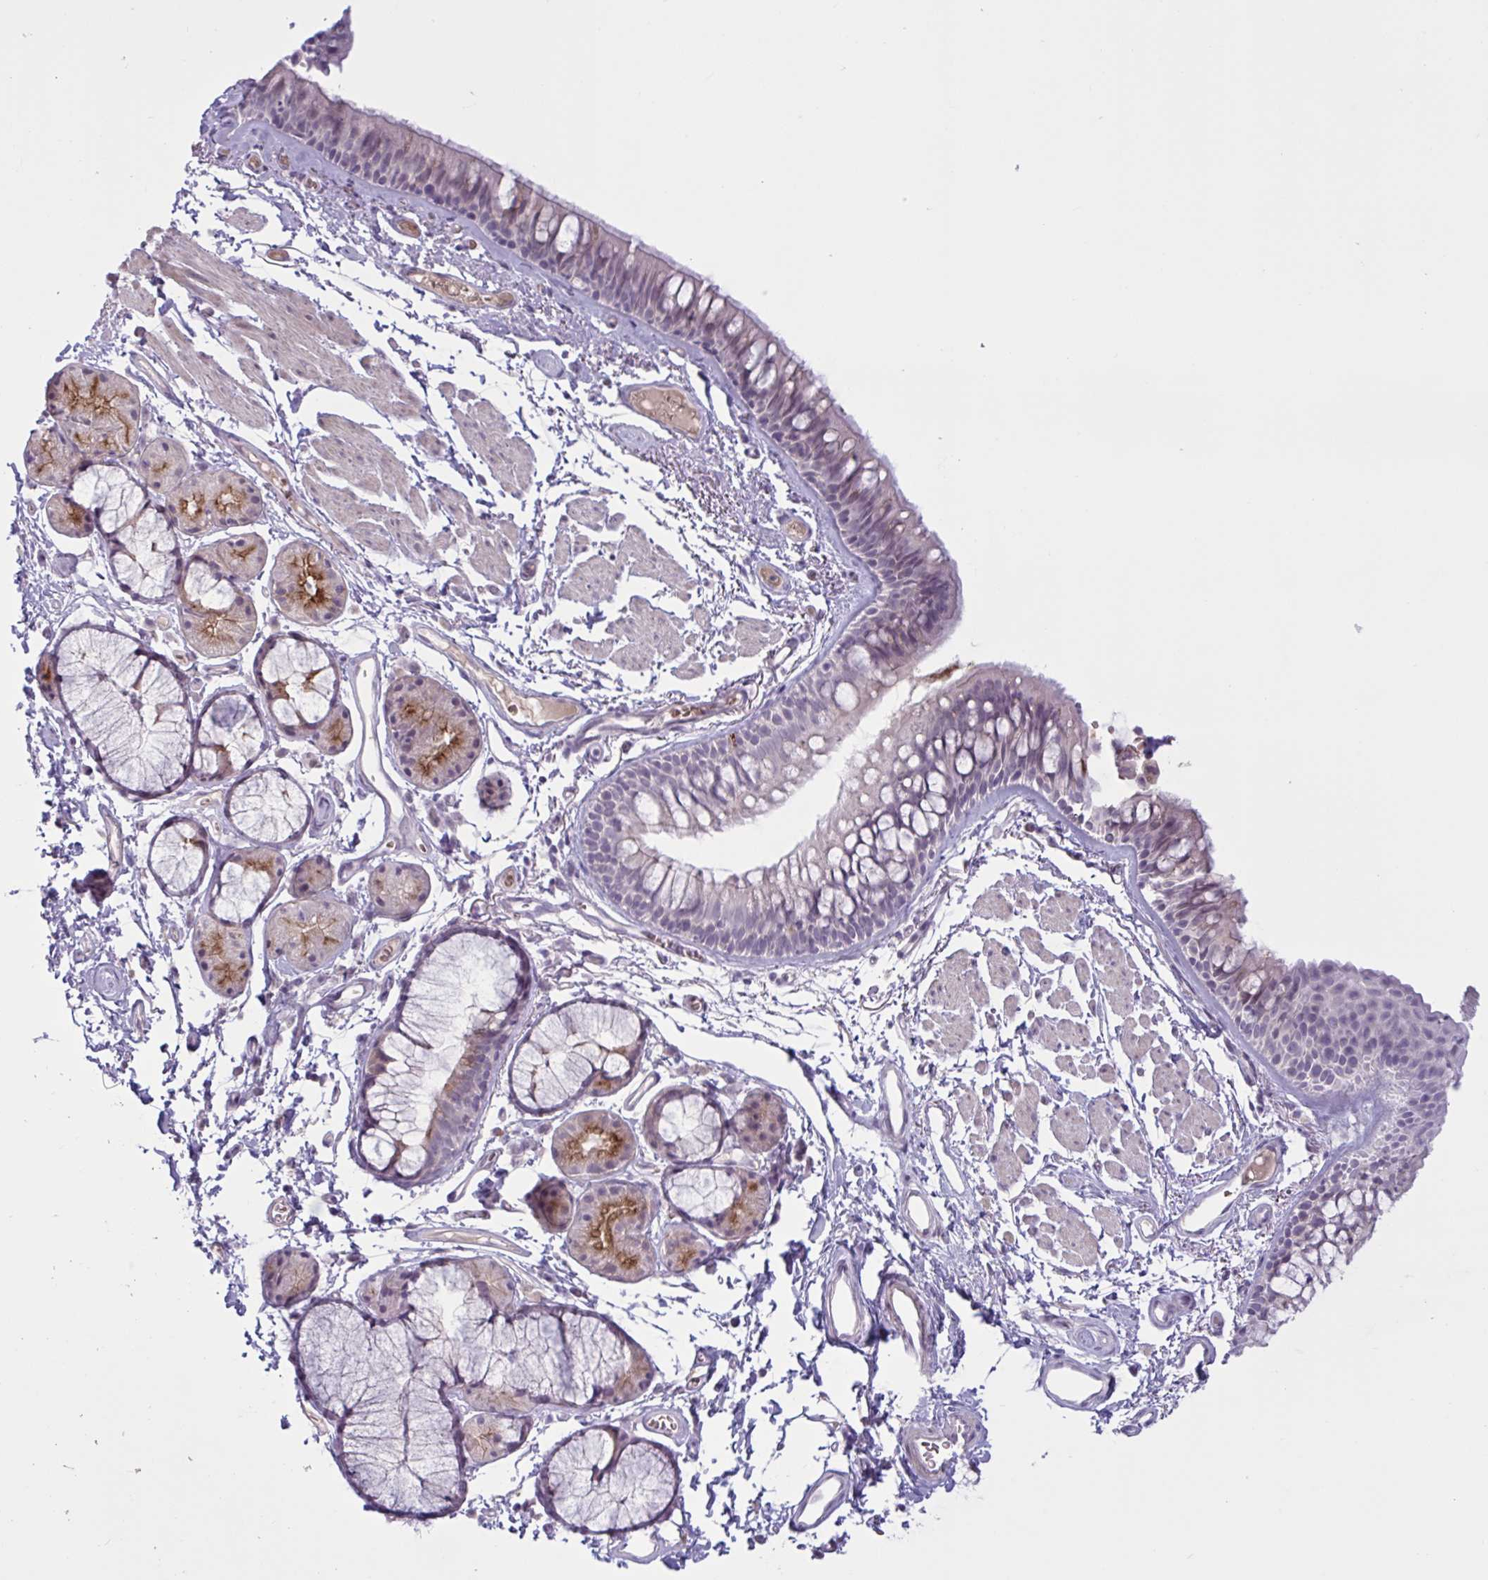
{"staining": {"intensity": "weak", "quantity": "<25%", "location": "cytoplasmic/membranous"}, "tissue": "bronchus", "cell_type": "Respiratory epithelial cells", "image_type": "normal", "snomed": [{"axis": "morphology", "description": "Normal tissue, NOS"}, {"axis": "topography", "description": "Cartilage tissue"}, {"axis": "topography", "description": "Bronchus"}], "caption": "The histopathology image shows no significant staining in respiratory epithelial cells of bronchus.", "gene": "ENSG00000281613", "patient": {"sex": "female", "age": 79}}